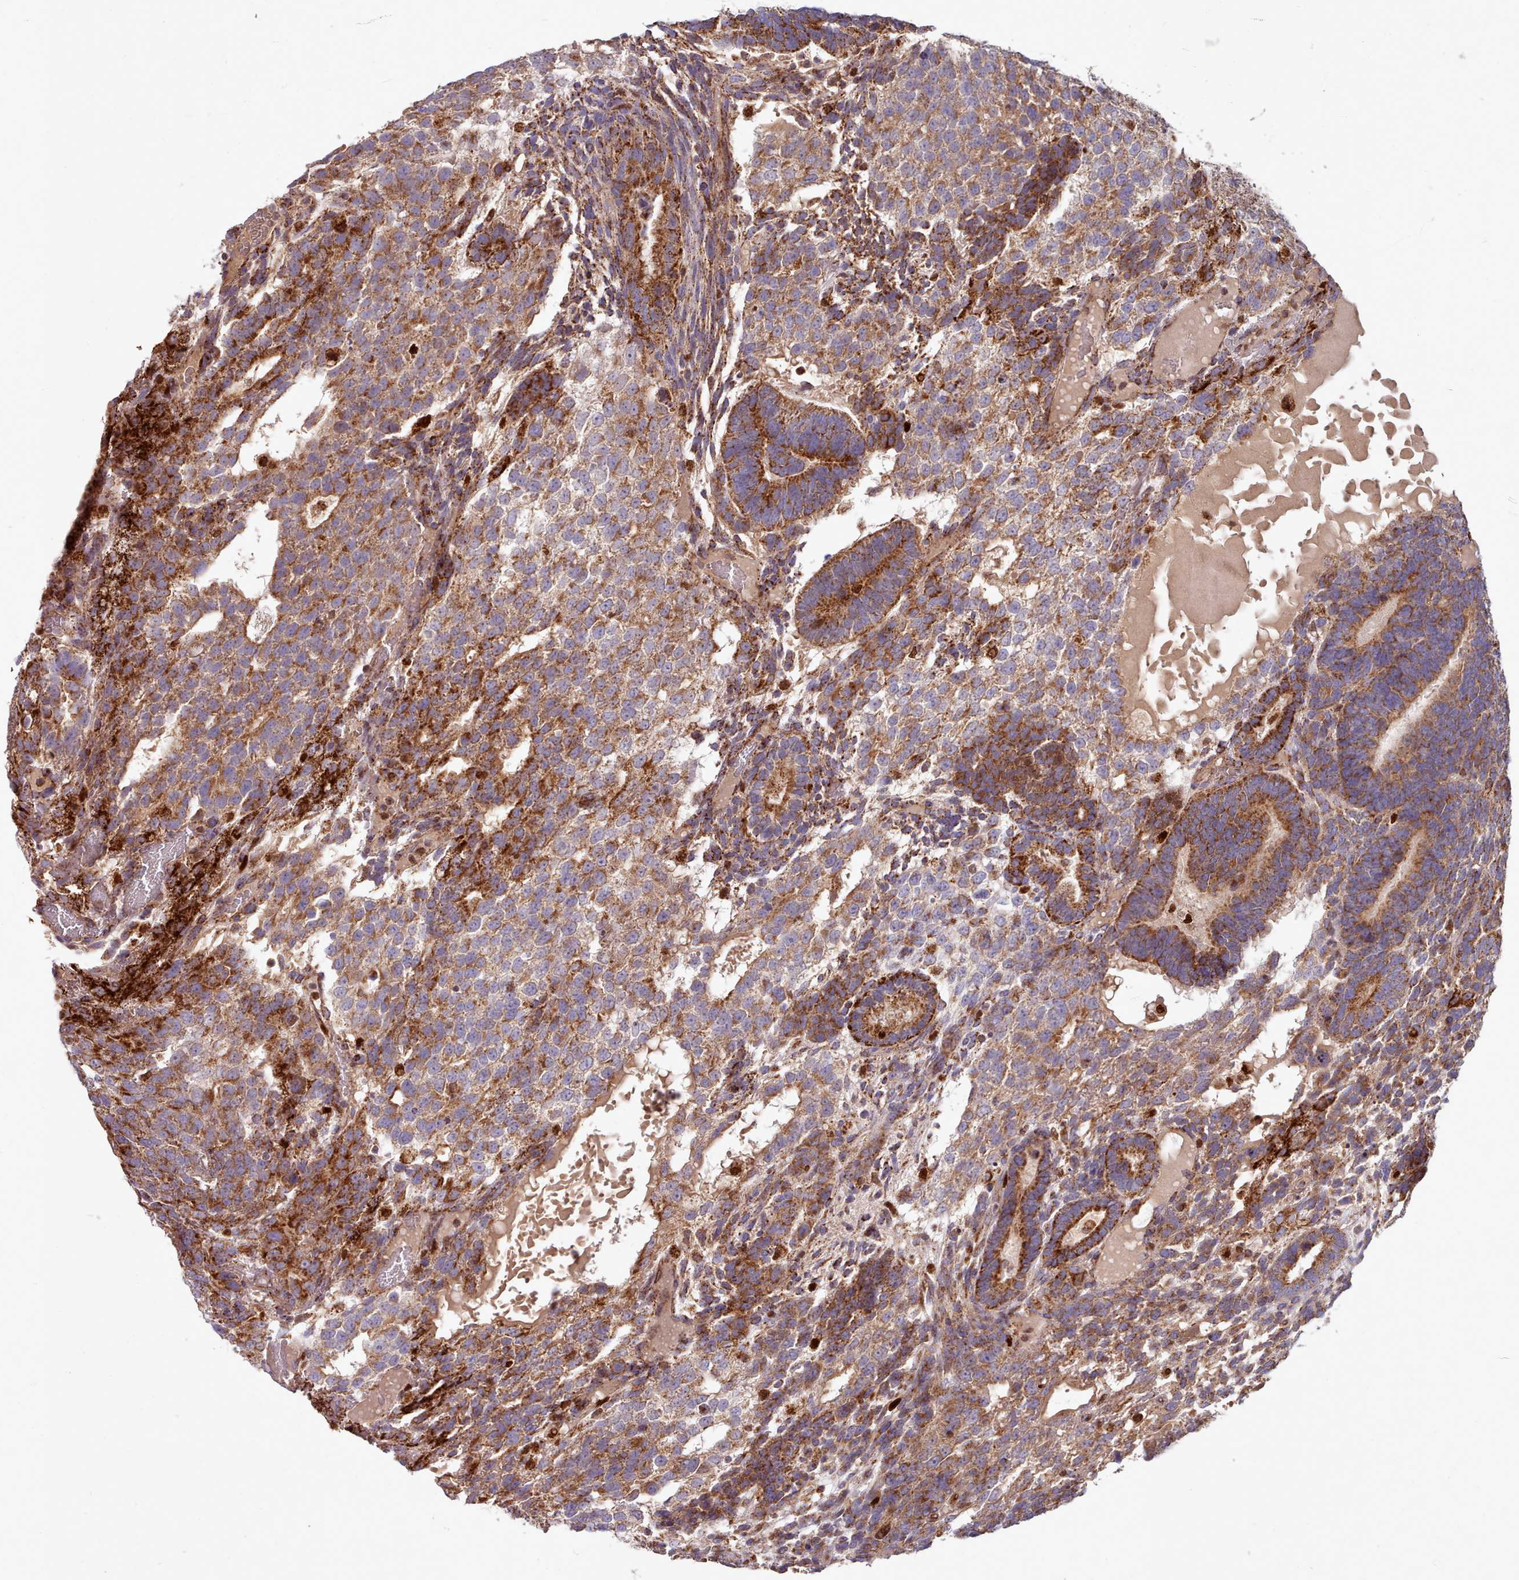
{"staining": {"intensity": "strong", "quantity": ">75%", "location": "cytoplasmic/membranous"}, "tissue": "testis cancer", "cell_type": "Tumor cells", "image_type": "cancer", "snomed": [{"axis": "morphology", "description": "Carcinoma, Embryonal, NOS"}, {"axis": "topography", "description": "Testis"}], "caption": "An IHC photomicrograph of neoplastic tissue is shown. Protein staining in brown labels strong cytoplasmic/membranous positivity in testis cancer (embryonal carcinoma) within tumor cells.", "gene": "HSDL2", "patient": {"sex": "male", "age": 23}}